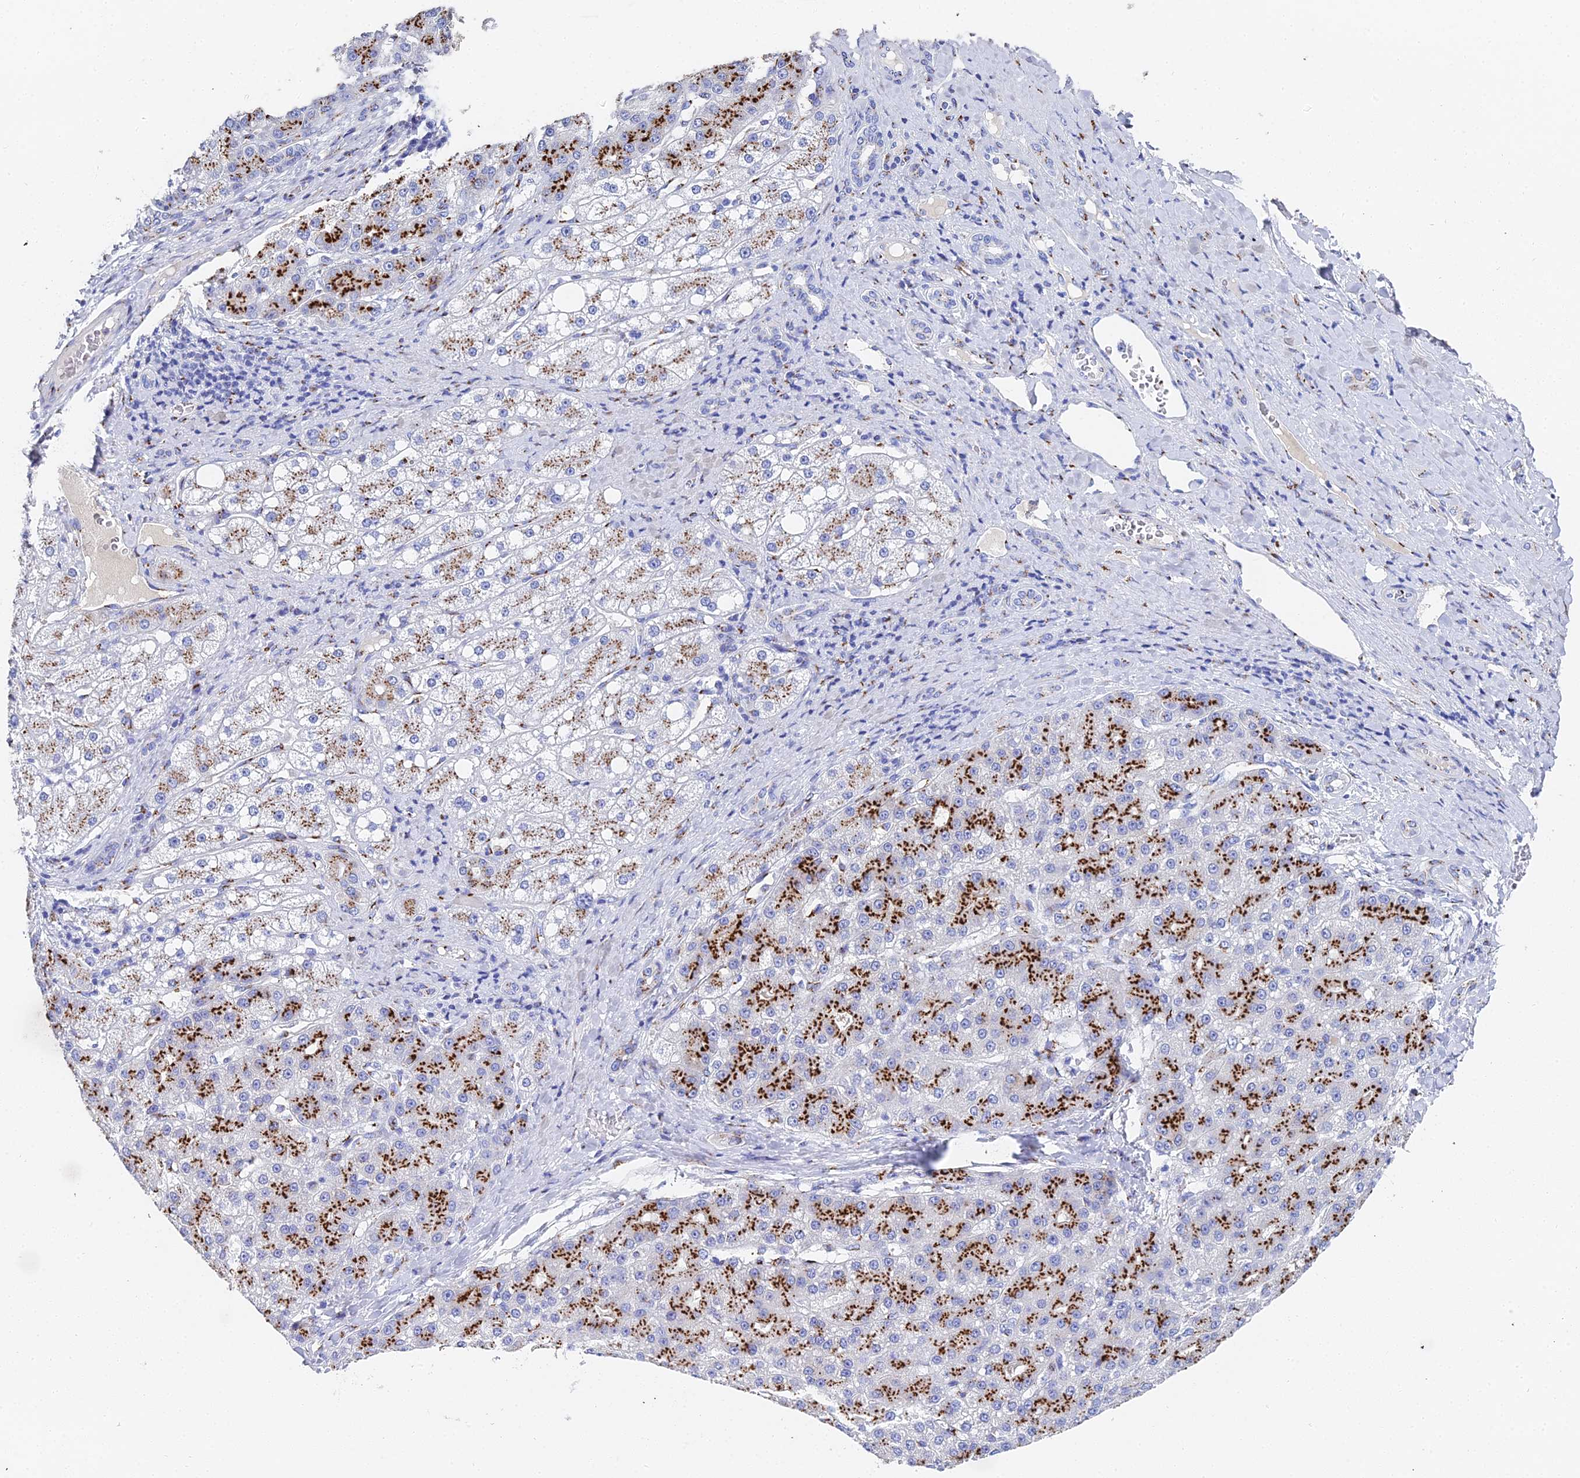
{"staining": {"intensity": "strong", "quantity": "25%-75%", "location": "cytoplasmic/membranous"}, "tissue": "liver cancer", "cell_type": "Tumor cells", "image_type": "cancer", "snomed": [{"axis": "morphology", "description": "Carcinoma, Hepatocellular, NOS"}, {"axis": "topography", "description": "Liver"}], "caption": "The photomicrograph demonstrates immunohistochemical staining of liver hepatocellular carcinoma. There is strong cytoplasmic/membranous positivity is appreciated in approximately 25%-75% of tumor cells.", "gene": "ENSG00000268674", "patient": {"sex": "male", "age": 67}}